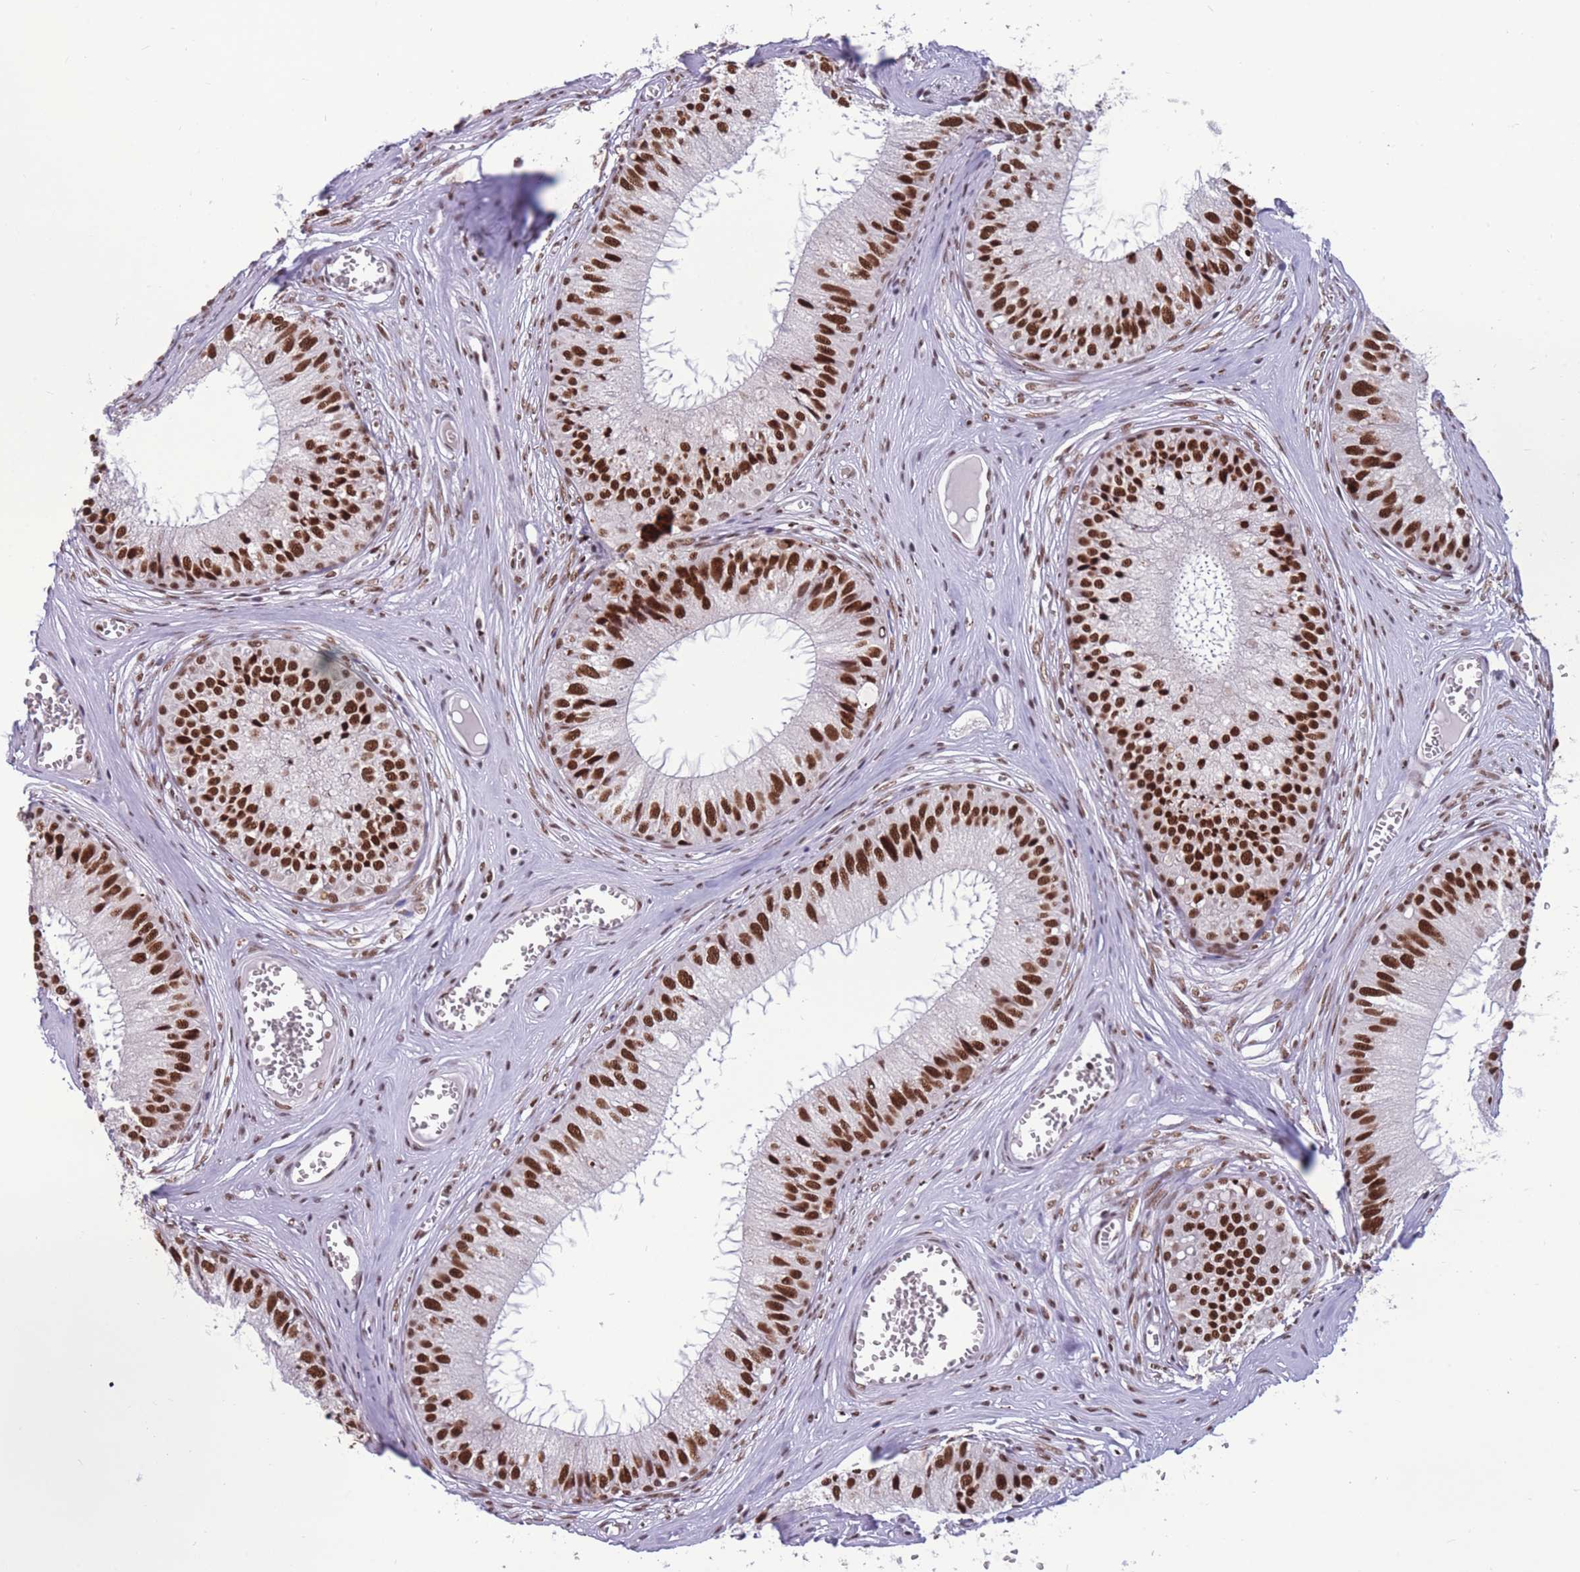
{"staining": {"intensity": "strong", "quantity": ">75%", "location": "nuclear"}, "tissue": "epididymis", "cell_type": "Glandular cells", "image_type": "normal", "snomed": [{"axis": "morphology", "description": "Normal tissue, NOS"}, {"axis": "topography", "description": "Epididymis"}], "caption": "Protein staining shows strong nuclear staining in about >75% of glandular cells in benign epididymis. Nuclei are stained in blue.", "gene": "PRPF19", "patient": {"sex": "male", "age": 36}}